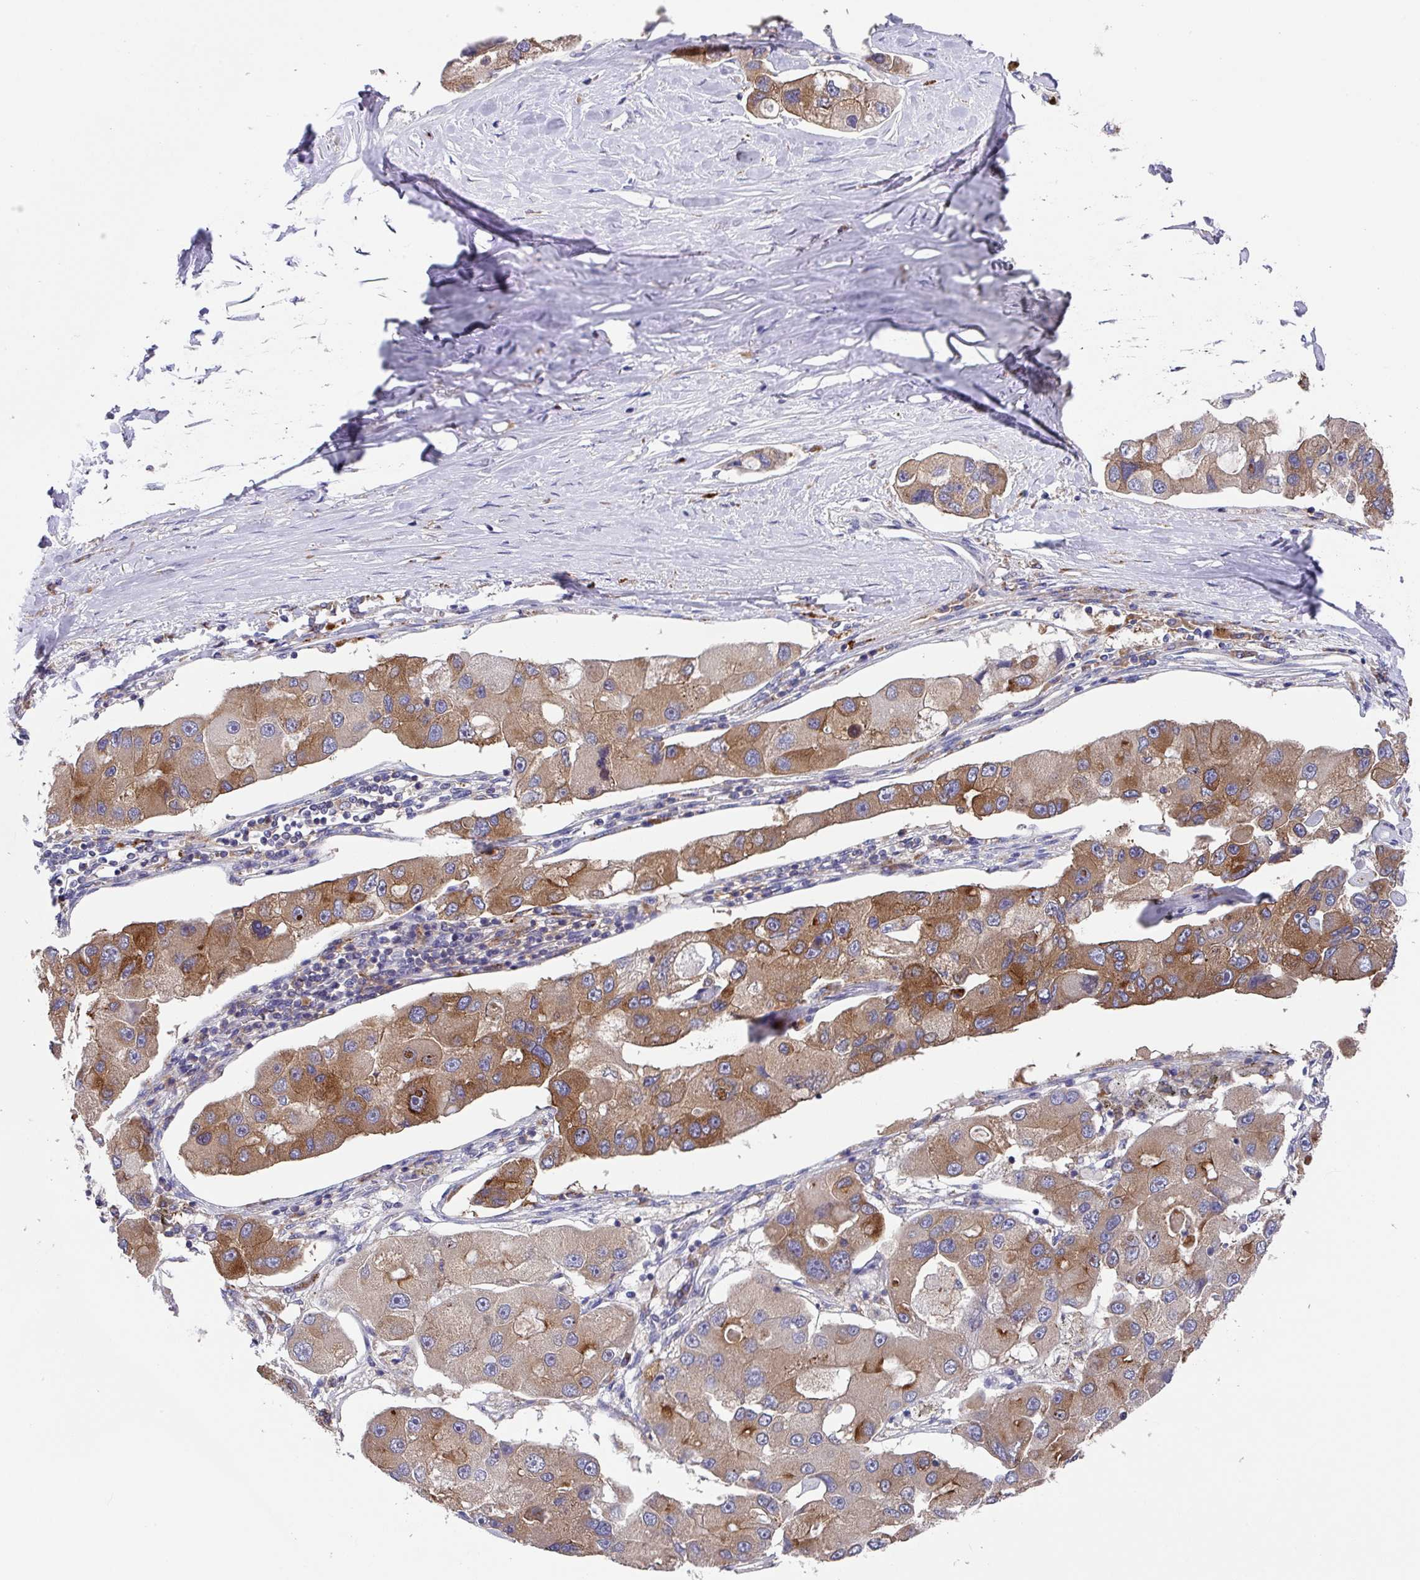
{"staining": {"intensity": "moderate", "quantity": ">75%", "location": "cytoplasmic/membranous"}, "tissue": "lung cancer", "cell_type": "Tumor cells", "image_type": "cancer", "snomed": [{"axis": "morphology", "description": "Adenocarcinoma, NOS"}, {"axis": "topography", "description": "Lung"}], "caption": "The micrograph reveals staining of lung cancer (adenocarcinoma), revealing moderate cytoplasmic/membranous protein staining (brown color) within tumor cells.", "gene": "EIF4B", "patient": {"sex": "female", "age": 54}}